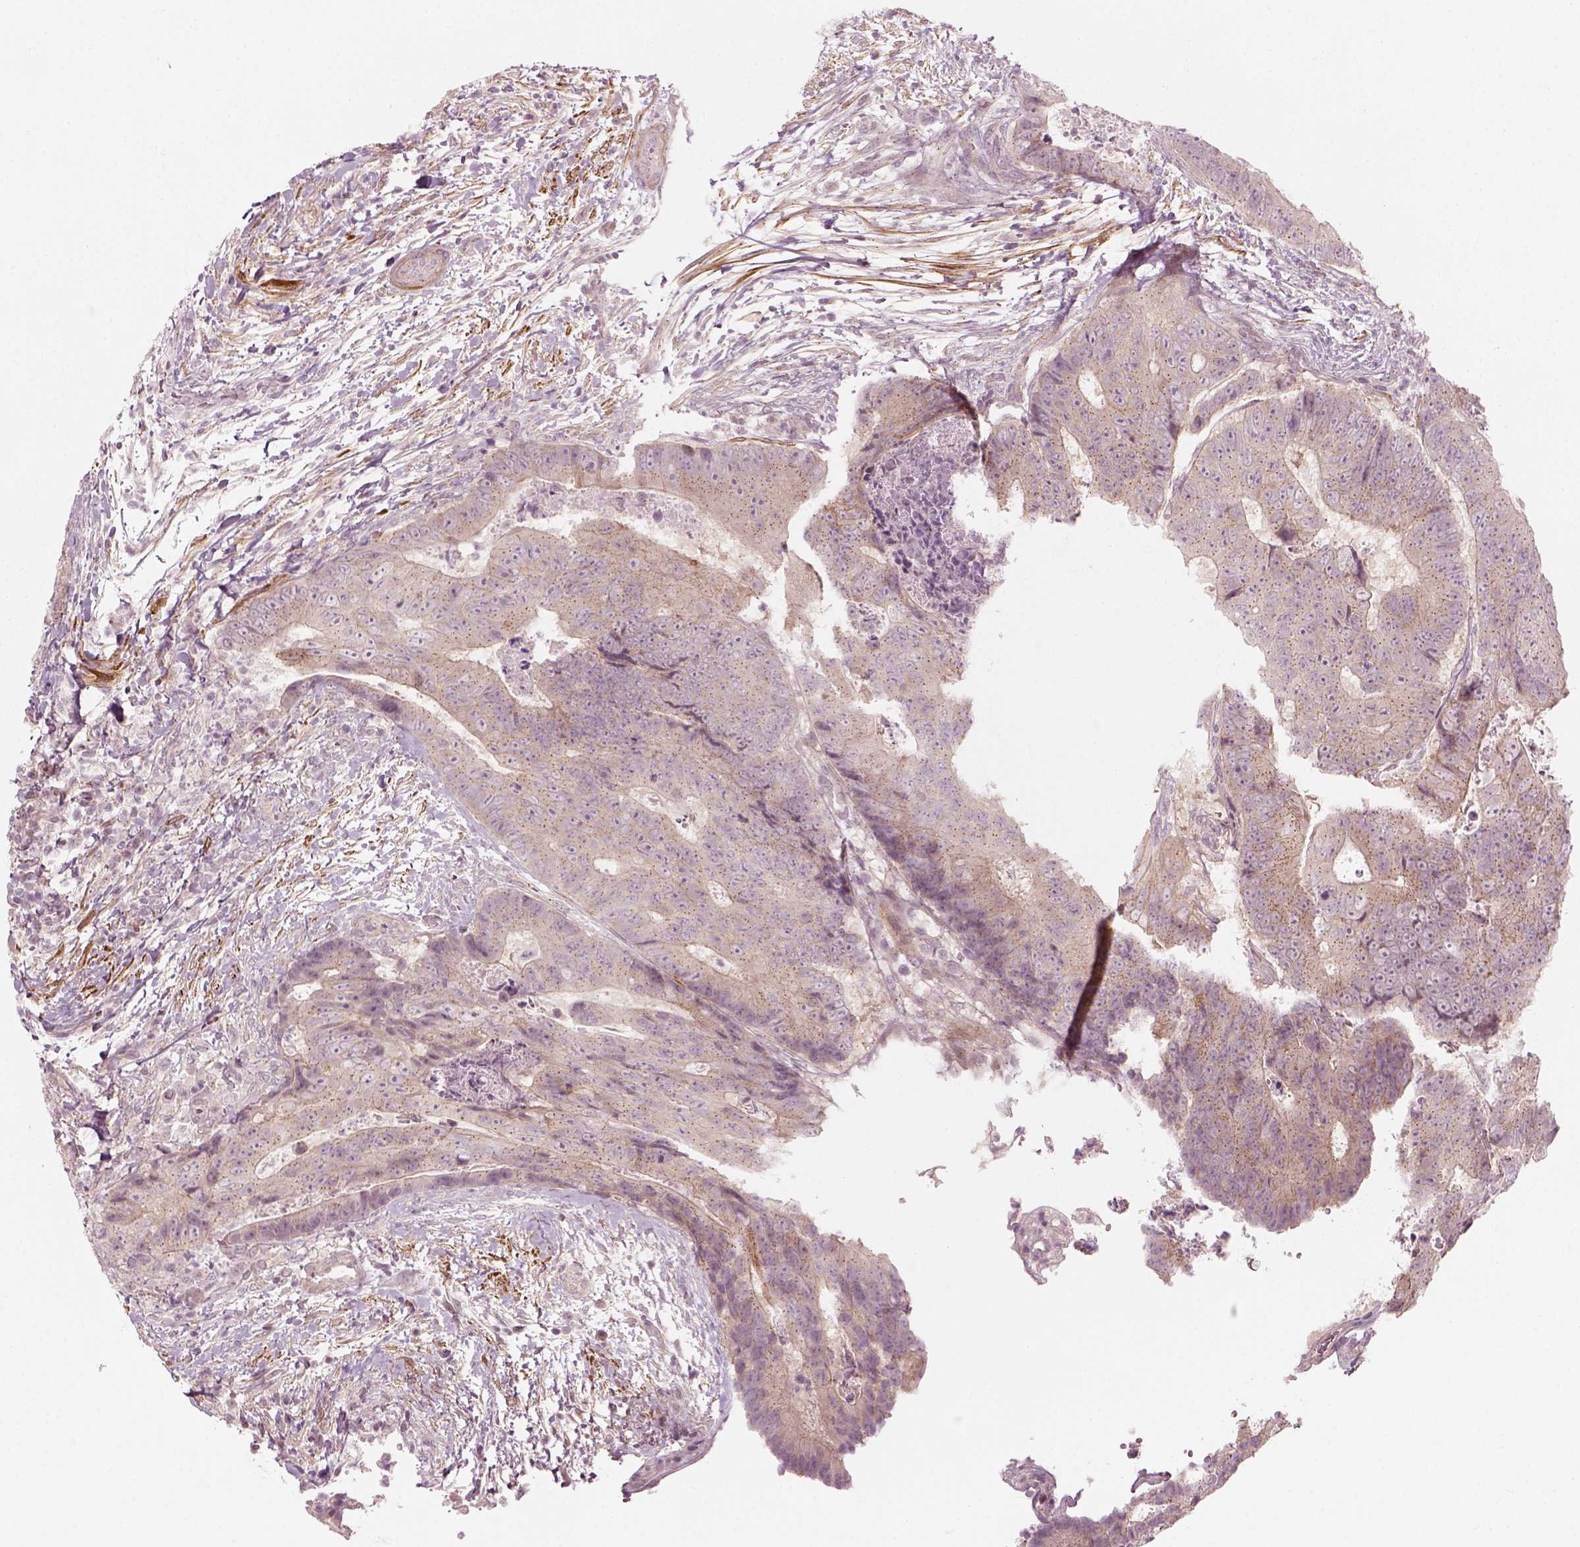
{"staining": {"intensity": "negative", "quantity": "none", "location": "none"}, "tissue": "colorectal cancer", "cell_type": "Tumor cells", "image_type": "cancer", "snomed": [{"axis": "morphology", "description": "Adenocarcinoma, NOS"}, {"axis": "topography", "description": "Colon"}], "caption": "High magnification brightfield microscopy of colorectal adenocarcinoma stained with DAB (3,3'-diaminobenzidine) (brown) and counterstained with hematoxylin (blue): tumor cells show no significant staining.", "gene": "MLIP", "patient": {"sex": "female", "age": 48}}